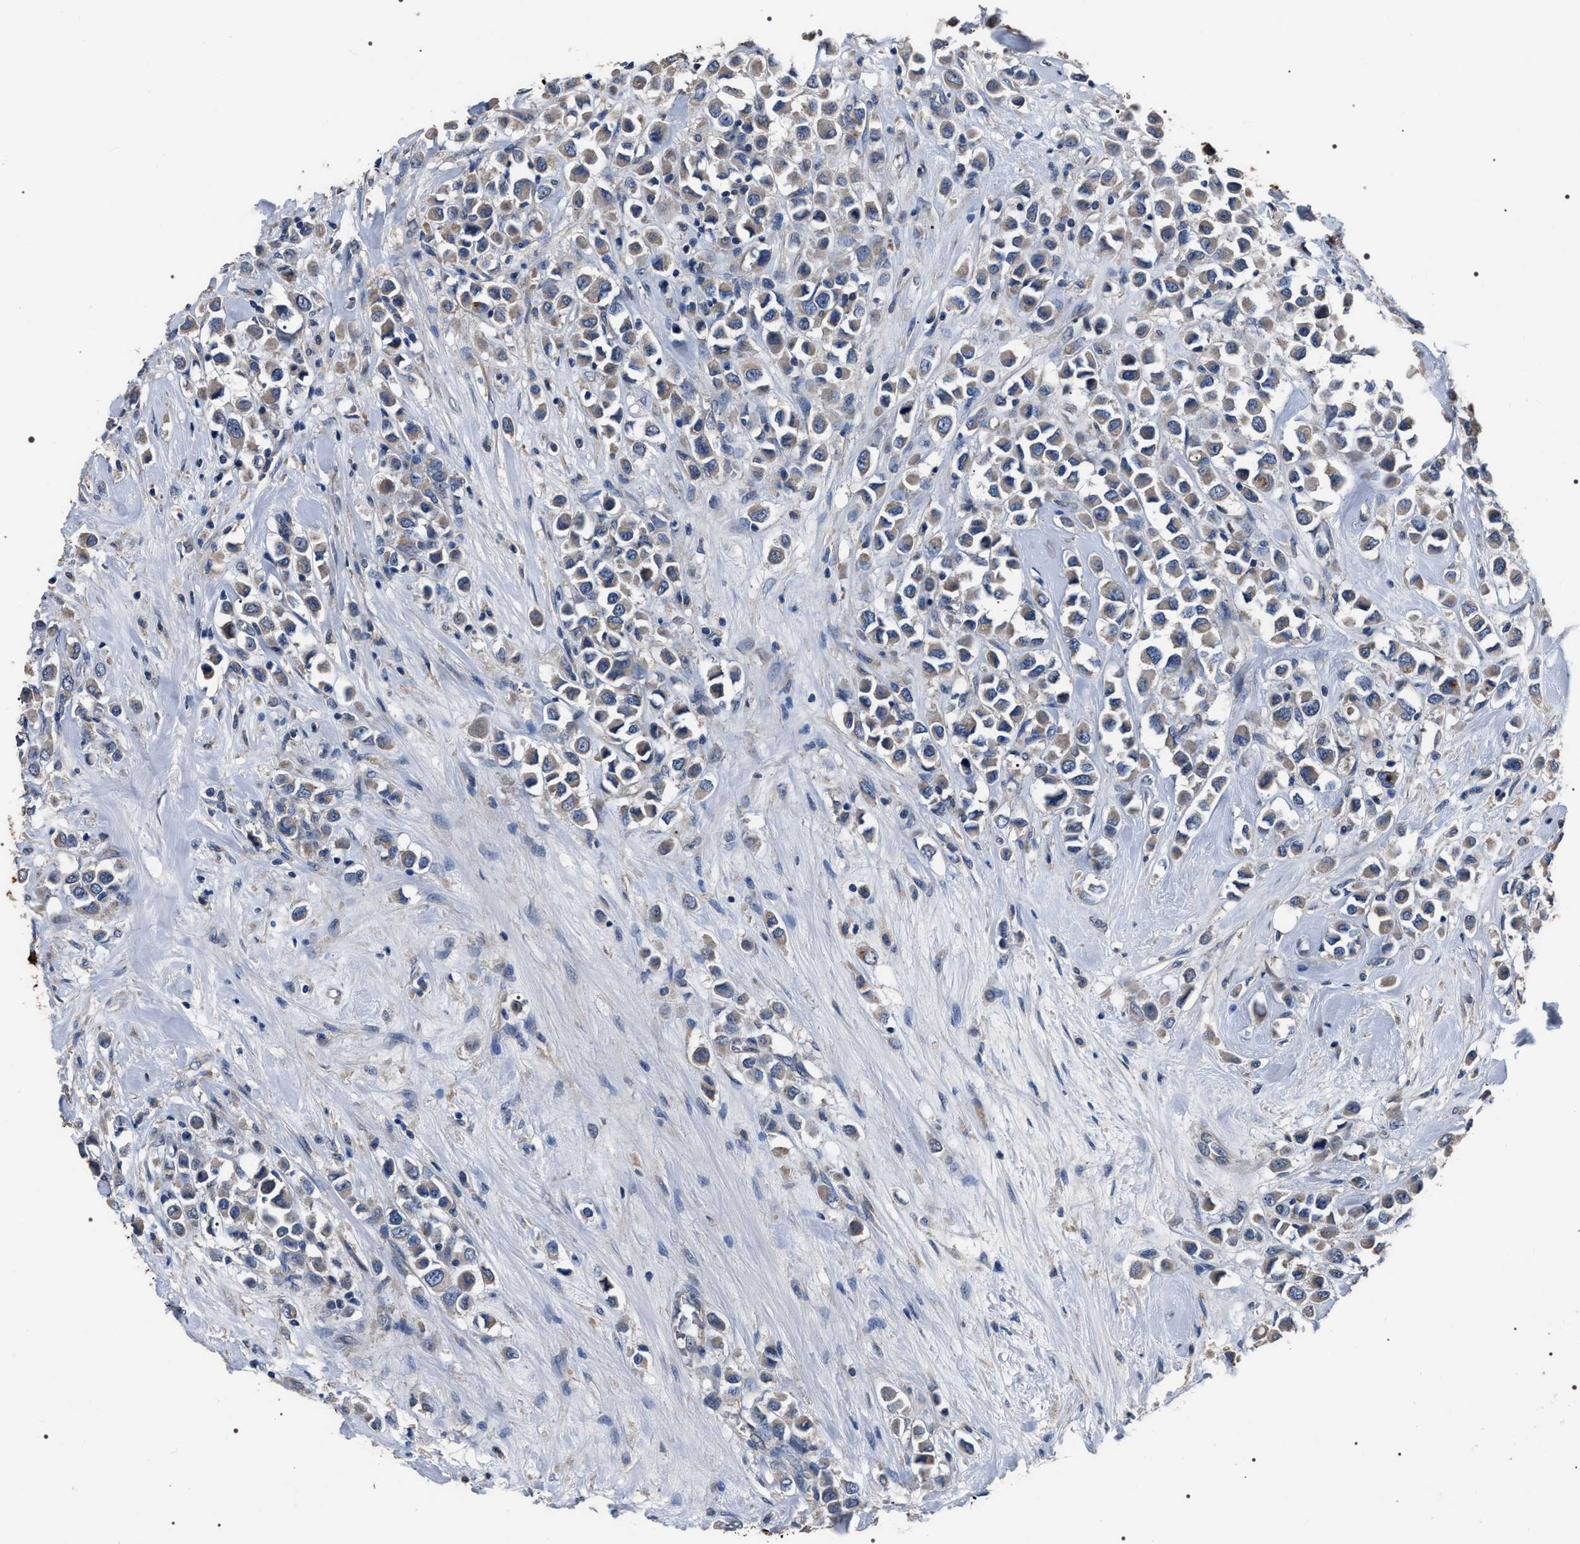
{"staining": {"intensity": "weak", "quantity": "25%-75%", "location": "cytoplasmic/membranous"}, "tissue": "breast cancer", "cell_type": "Tumor cells", "image_type": "cancer", "snomed": [{"axis": "morphology", "description": "Duct carcinoma"}, {"axis": "topography", "description": "Breast"}], "caption": "DAB immunohistochemical staining of breast cancer reveals weak cytoplasmic/membranous protein positivity in about 25%-75% of tumor cells. The protein is stained brown, and the nuclei are stained in blue (DAB (3,3'-diaminobenzidine) IHC with brightfield microscopy, high magnification).", "gene": "TRIM54", "patient": {"sex": "female", "age": 61}}